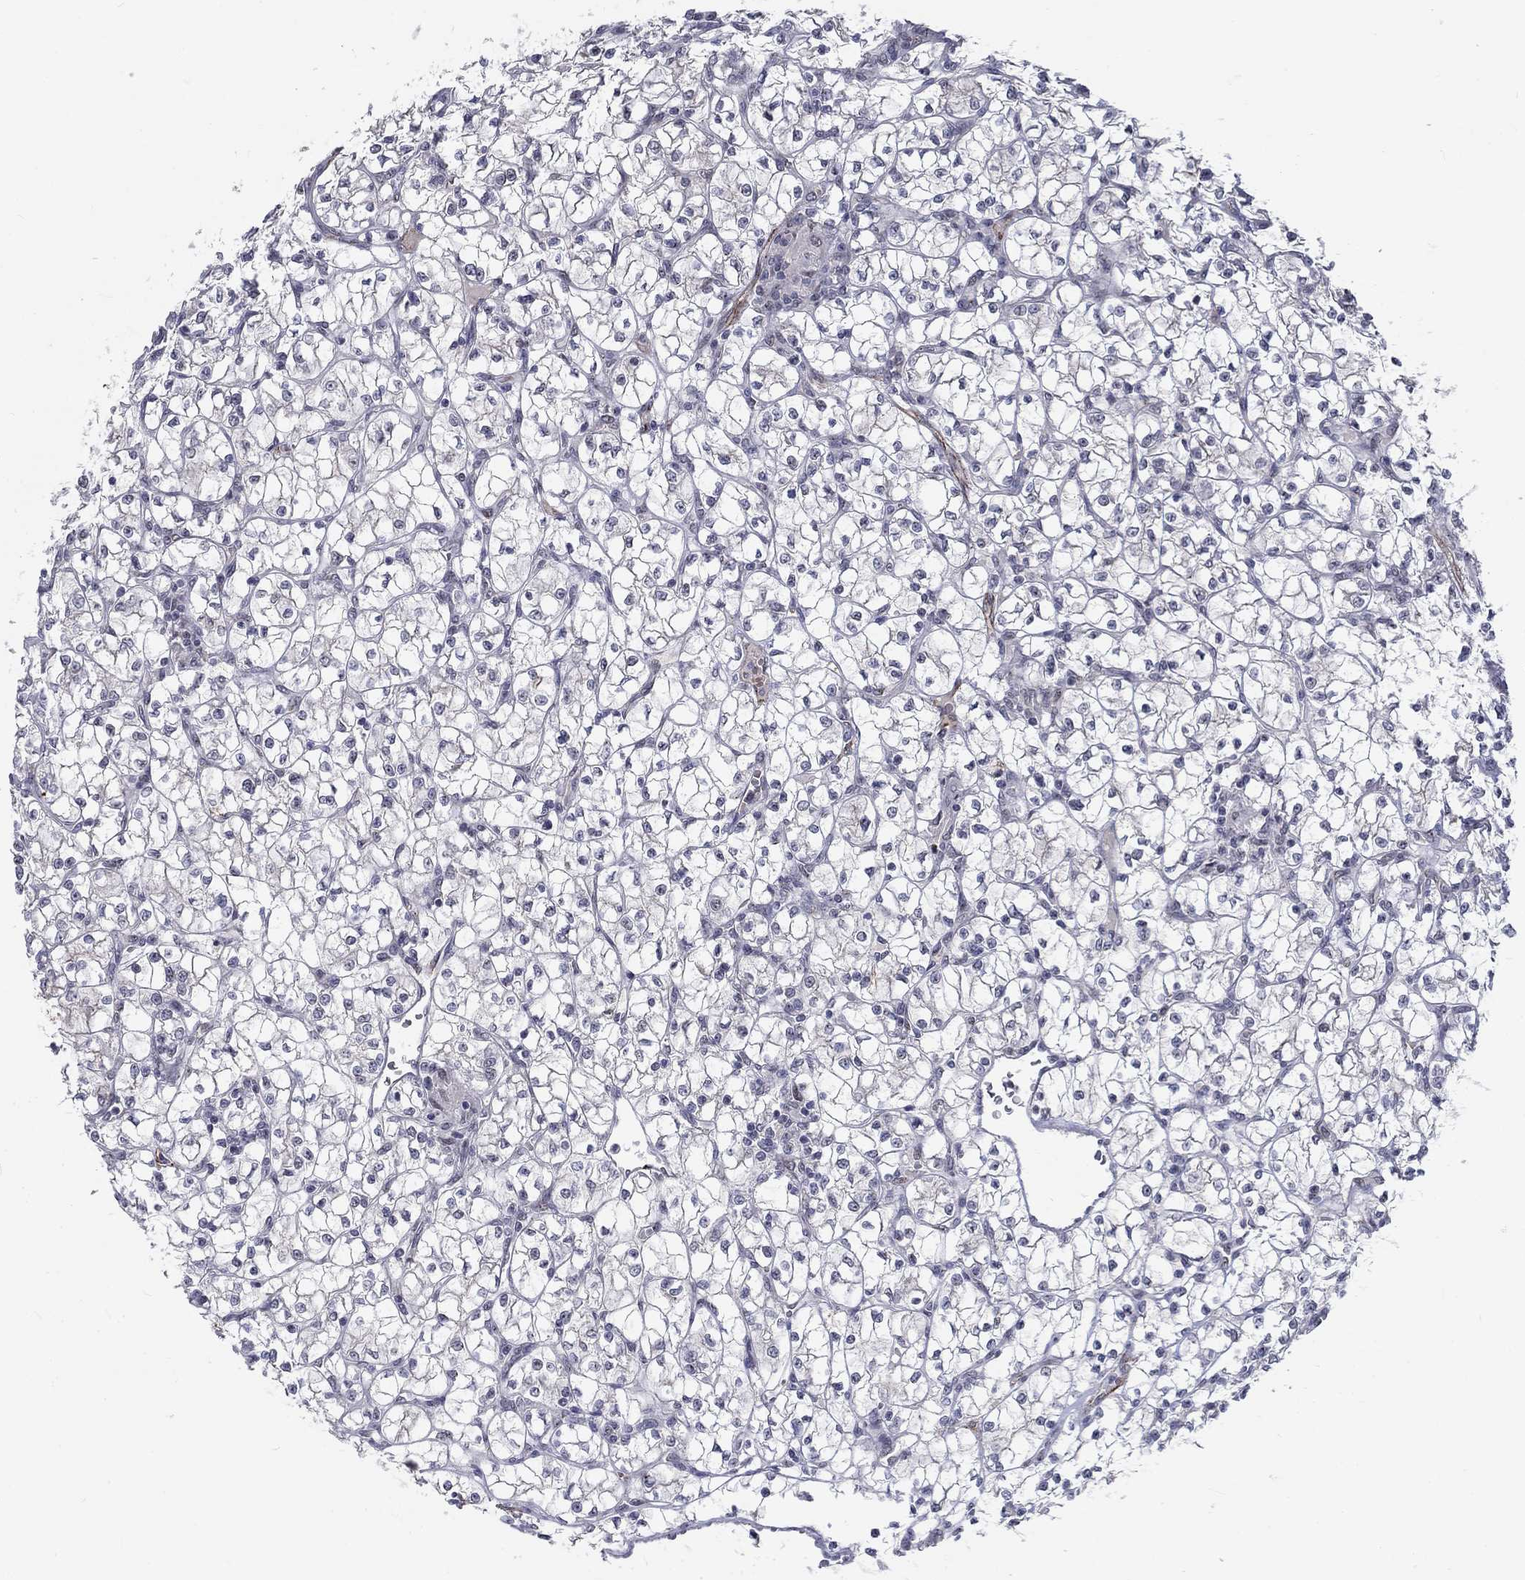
{"staining": {"intensity": "negative", "quantity": "none", "location": "none"}, "tissue": "renal cancer", "cell_type": "Tumor cells", "image_type": "cancer", "snomed": [{"axis": "morphology", "description": "Adenocarcinoma, NOS"}, {"axis": "topography", "description": "Kidney"}], "caption": "High magnification brightfield microscopy of renal cancer stained with DAB (3,3'-diaminobenzidine) (brown) and counterstained with hematoxylin (blue): tumor cells show no significant staining.", "gene": "ZBED1", "patient": {"sex": "female", "age": 64}}